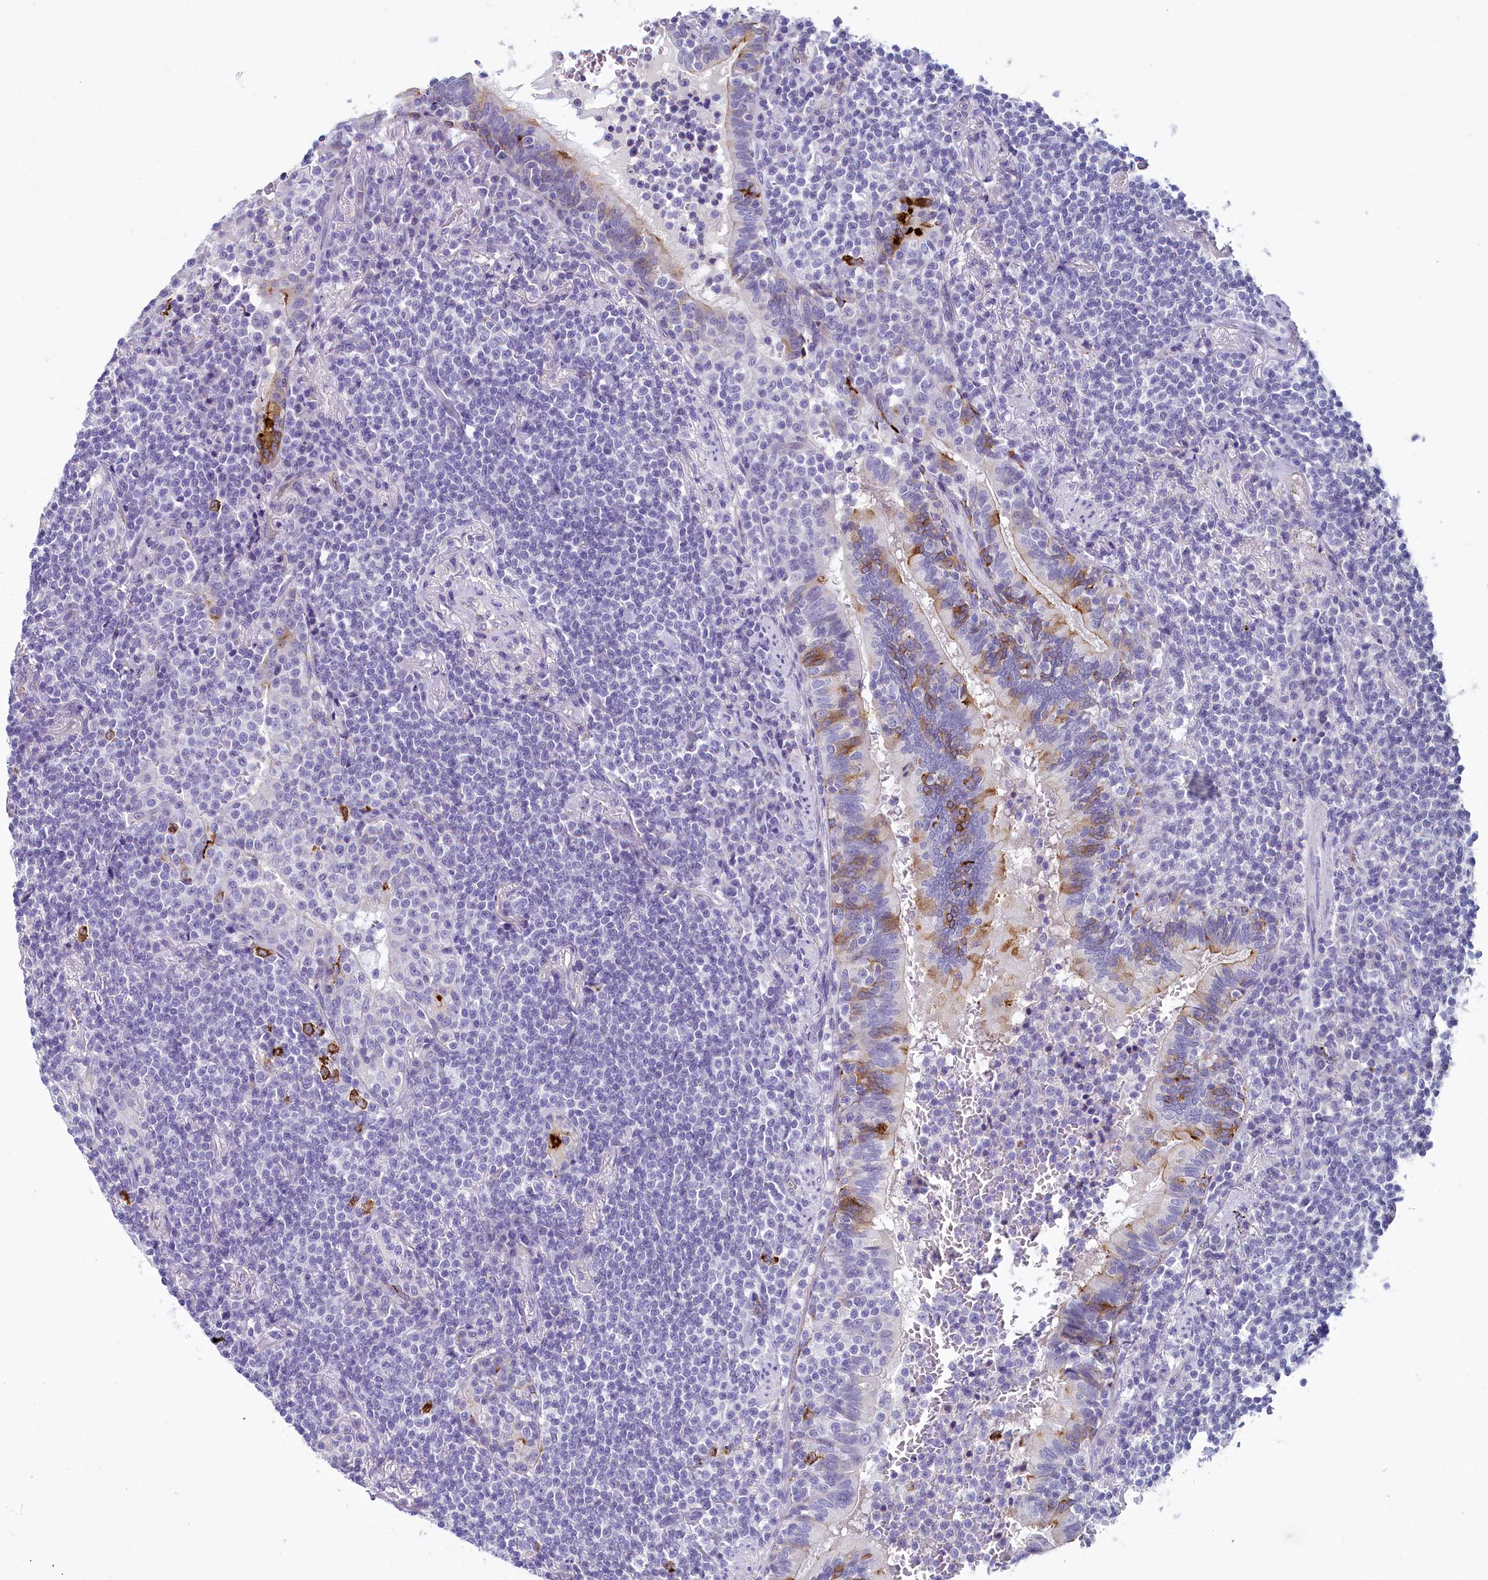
{"staining": {"intensity": "negative", "quantity": "none", "location": "none"}, "tissue": "lymphoma", "cell_type": "Tumor cells", "image_type": "cancer", "snomed": [{"axis": "morphology", "description": "Malignant lymphoma, non-Hodgkin's type, Low grade"}, {"axis": "topography", "description": "Lung"}], "caption": "Immunohistochemical staining of lymphoma demonstrates no significant positivity in tumor cells. (DAB immunohistochemistry (IHC), high magnification).", "gene": "INSC", "patient": {"sex": "female", "age": 71}}